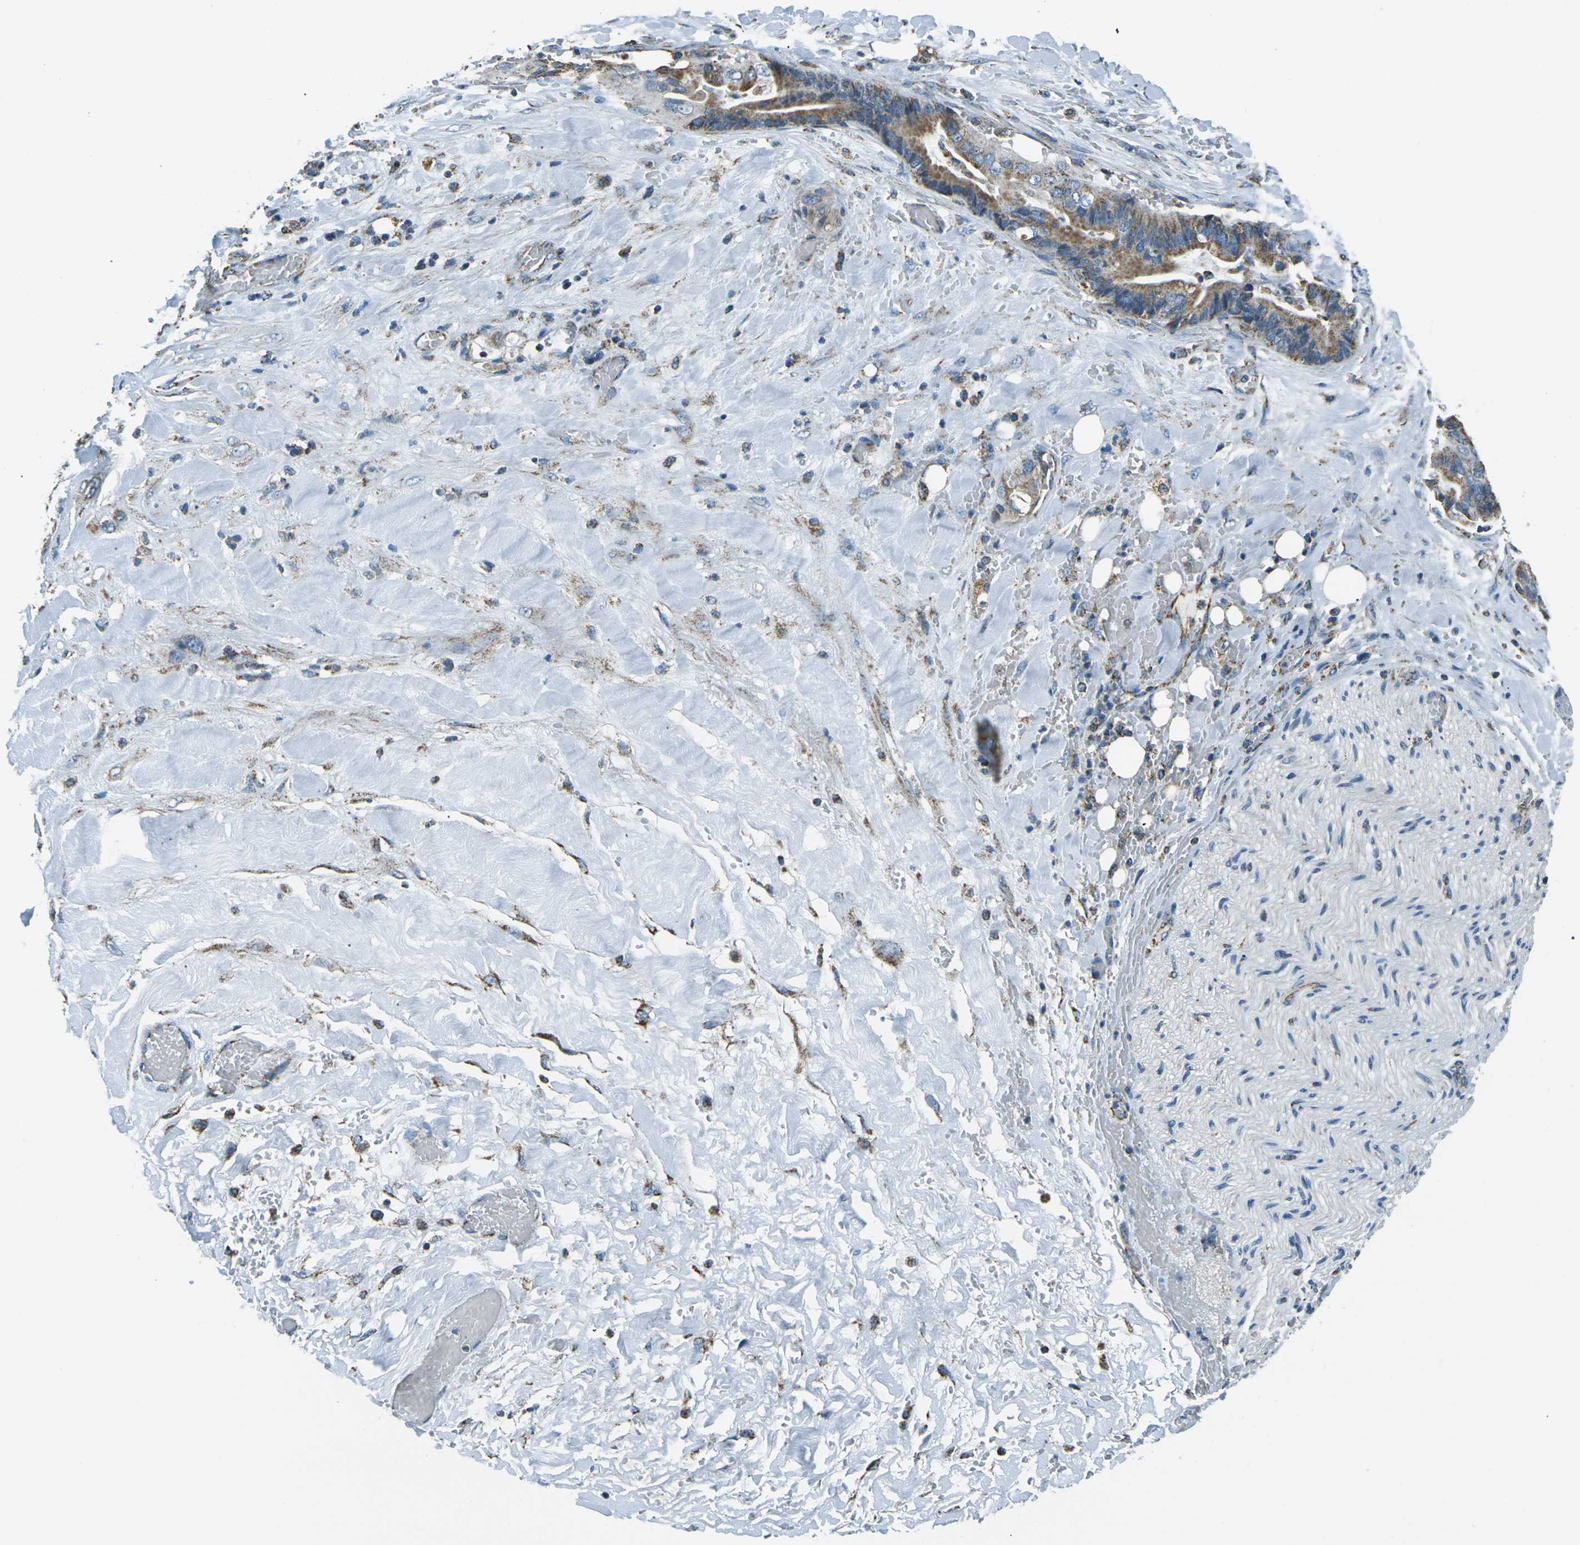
{"staining": {"intensity": "moderate", "quantity": ">75%", "location": "cytoplasmic/membranous"}, "tissue": "liver cancer", "cell_type": "Tumor cells", "image_type": "cancer", "snomed": [{"axis": "morphology", "description": "Cholangiocarcinoma"}, {"axis": "topography", "description": "Liver"}], "caption": "Immunohistochemical staining of human liver cancer displays moderate cytoplasmic/membranous protein positivity in about >75% of tumor cells.", "gene": "IRF3", "patient": {"sex": "female", "age": 61}}